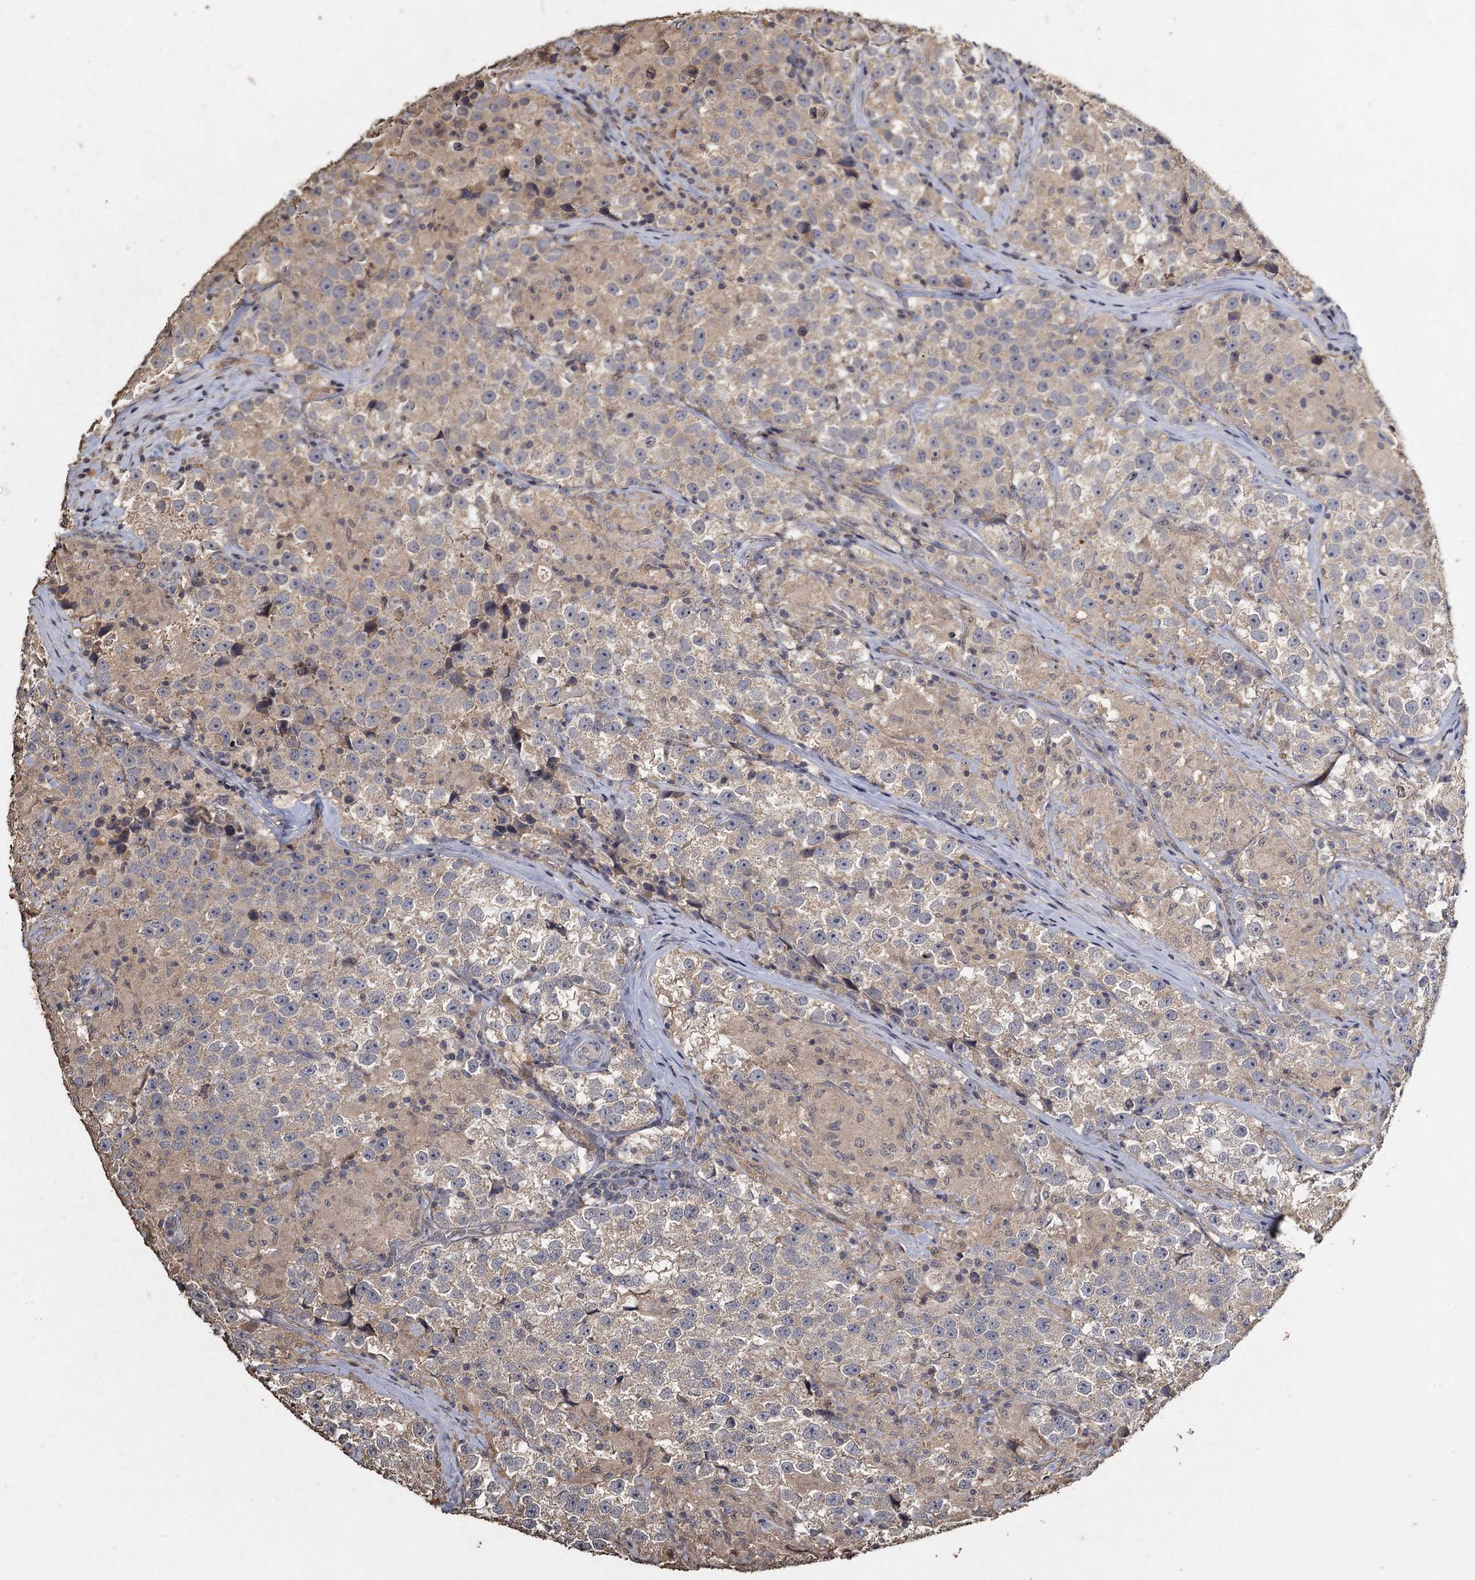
{"staining": {"intensity": "weak", "quantity": "<25%", "location": "cytoplasmic/membranous"}, "tissue": "testis cancer", "cell_type": "Tumor cells", "image_type": "cancer", "snomed": [{"axis": "morphology", "description": "Seminoma, NOS"}, {"axis": "topography", "description": "Testis"}], "caption": "The micrograph reveals no staining of tumor cells in testis seminoma. (DAB (3,3'-diaminobenzidine) immunohistochemistry visualized using brightfield microscopy, high magnification).", "gene": "CCDC61", "patient": {"sex": "male", "age": 46}}